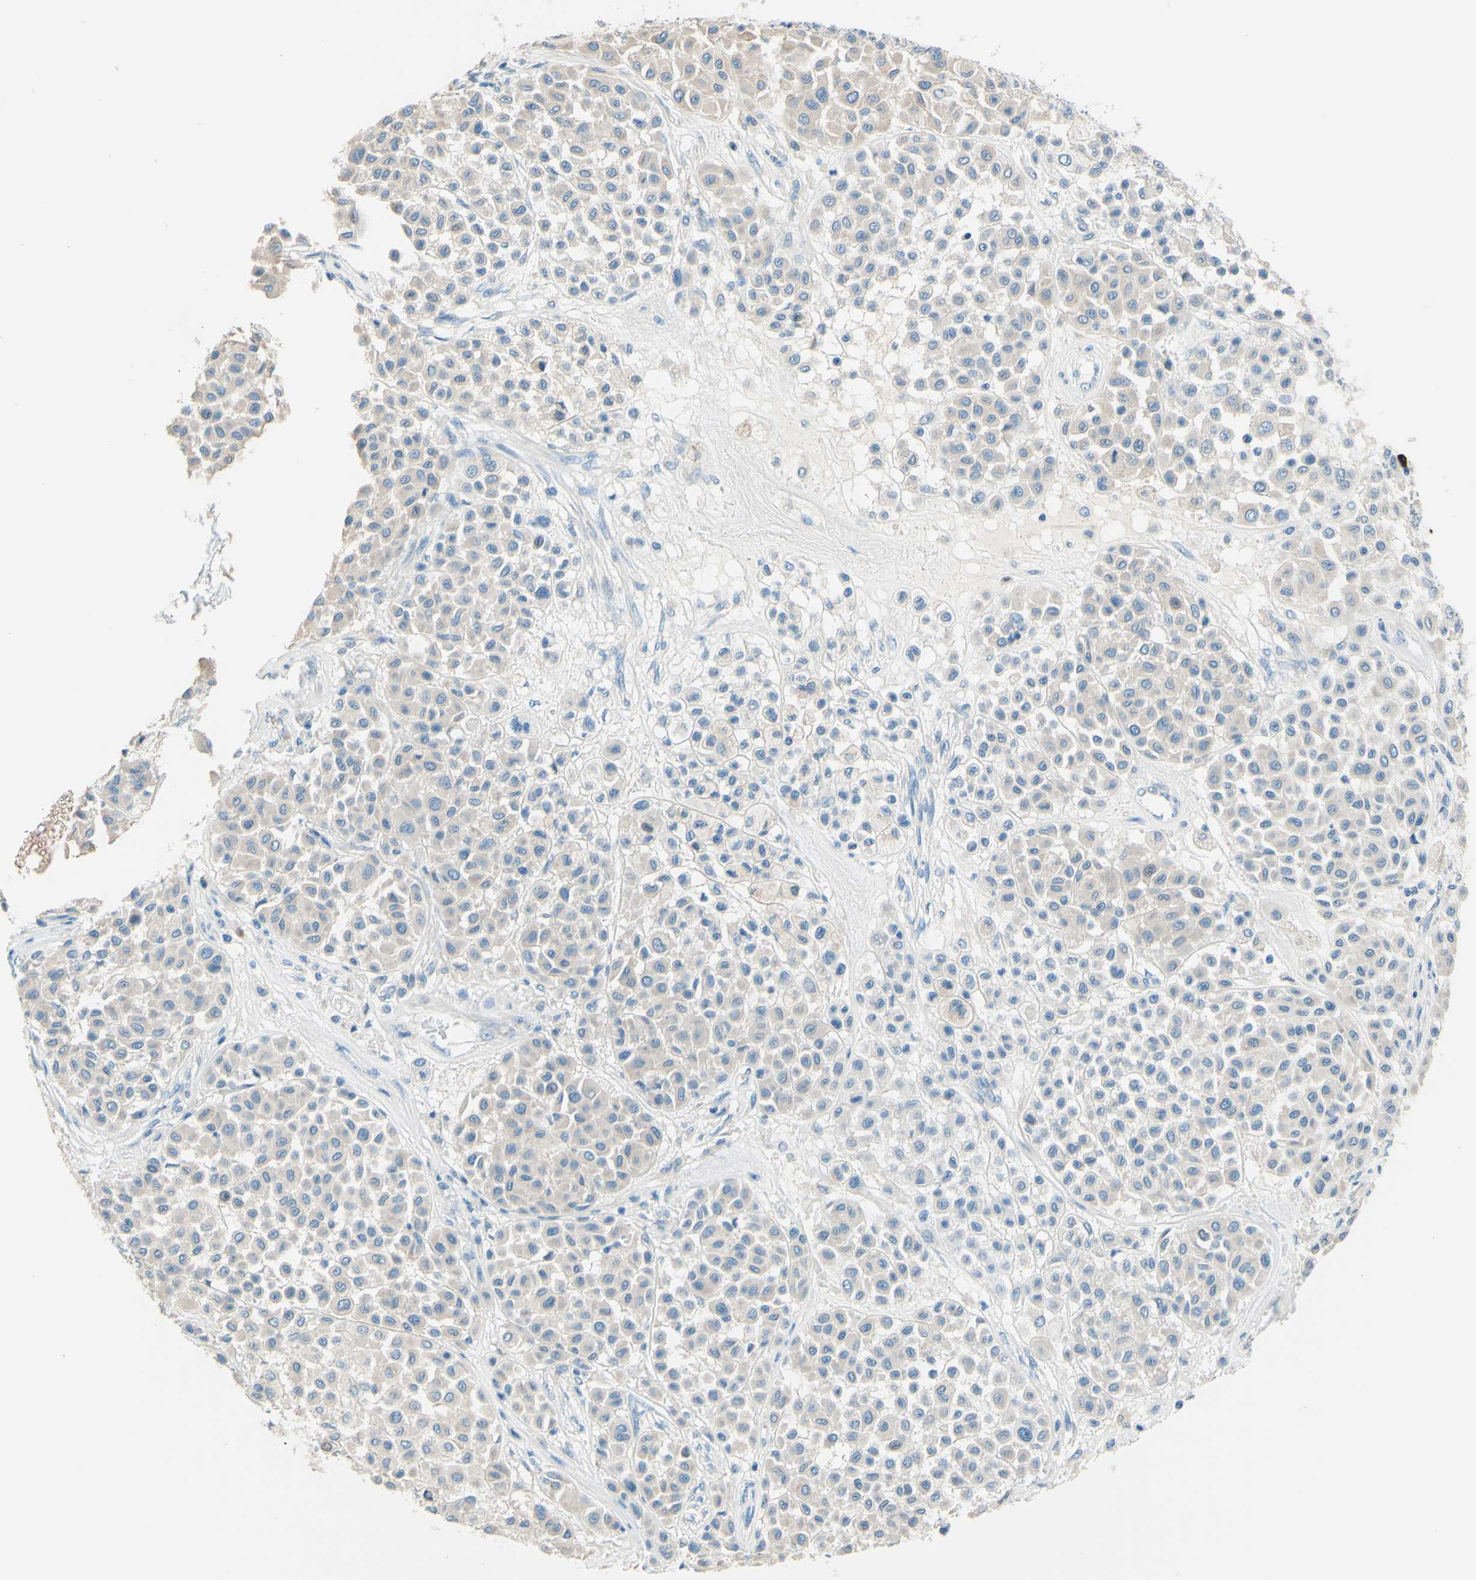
{"staining": {"intensity": "negative", "quantity": "none", "location": "none"}, "tissue": "melanoma", "cell_type": "Tumor cells", "image_type": "cancer", "snomed": [{"axis": "morphology", "description": "Malignant melanoma, Metastatic site"}, {"axis": "topography", "description": "Soft tissue"}], "caption": "High power microscopy photomicrograph of an IHC histopathology image of melanoma, revealing no significant expression in tumor cells.", "gene": "PASD1", "patient": {"sex": "male", "age": 41}}